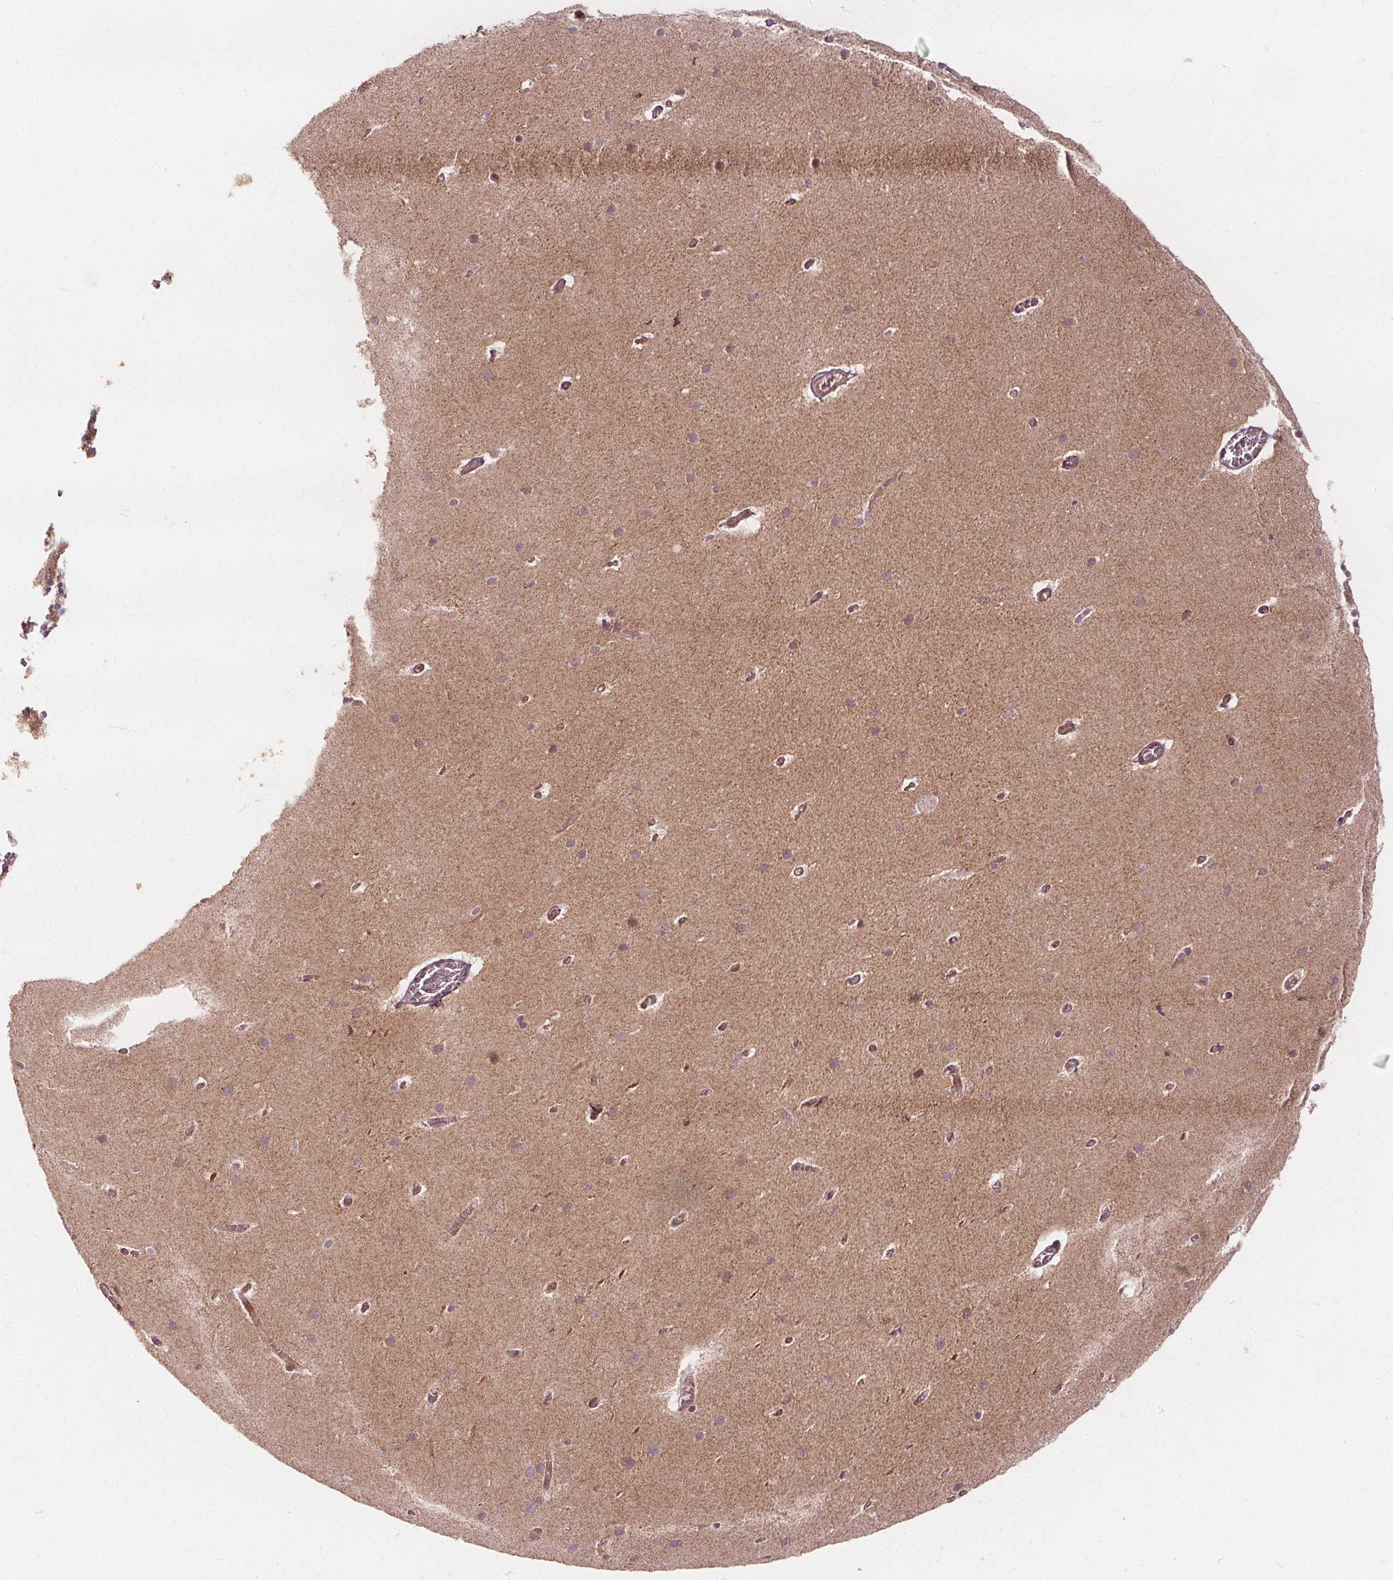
{"staining": {"intensity": "moderate", "quantity": "25%-75%", "location": "cytoplasmic/membranous"}, "tissue": "cerebellum", "cell_type": "Cells in granular layer", "image_type": "normal", "snomed": [{"axis": "morphology", "description": "Normal tissue, NOS"}, {"axis": "topography", "description": "Cerebellum"}], "caption": "Immunohistochemical staining of benign cerebellum exhibits moderate cytoplasmic/membranous protein positivity in approximately 25%-75% of cells in granular layer.", "gene": "PTPRT", "patient": {"sex": "male", "age": 70}}